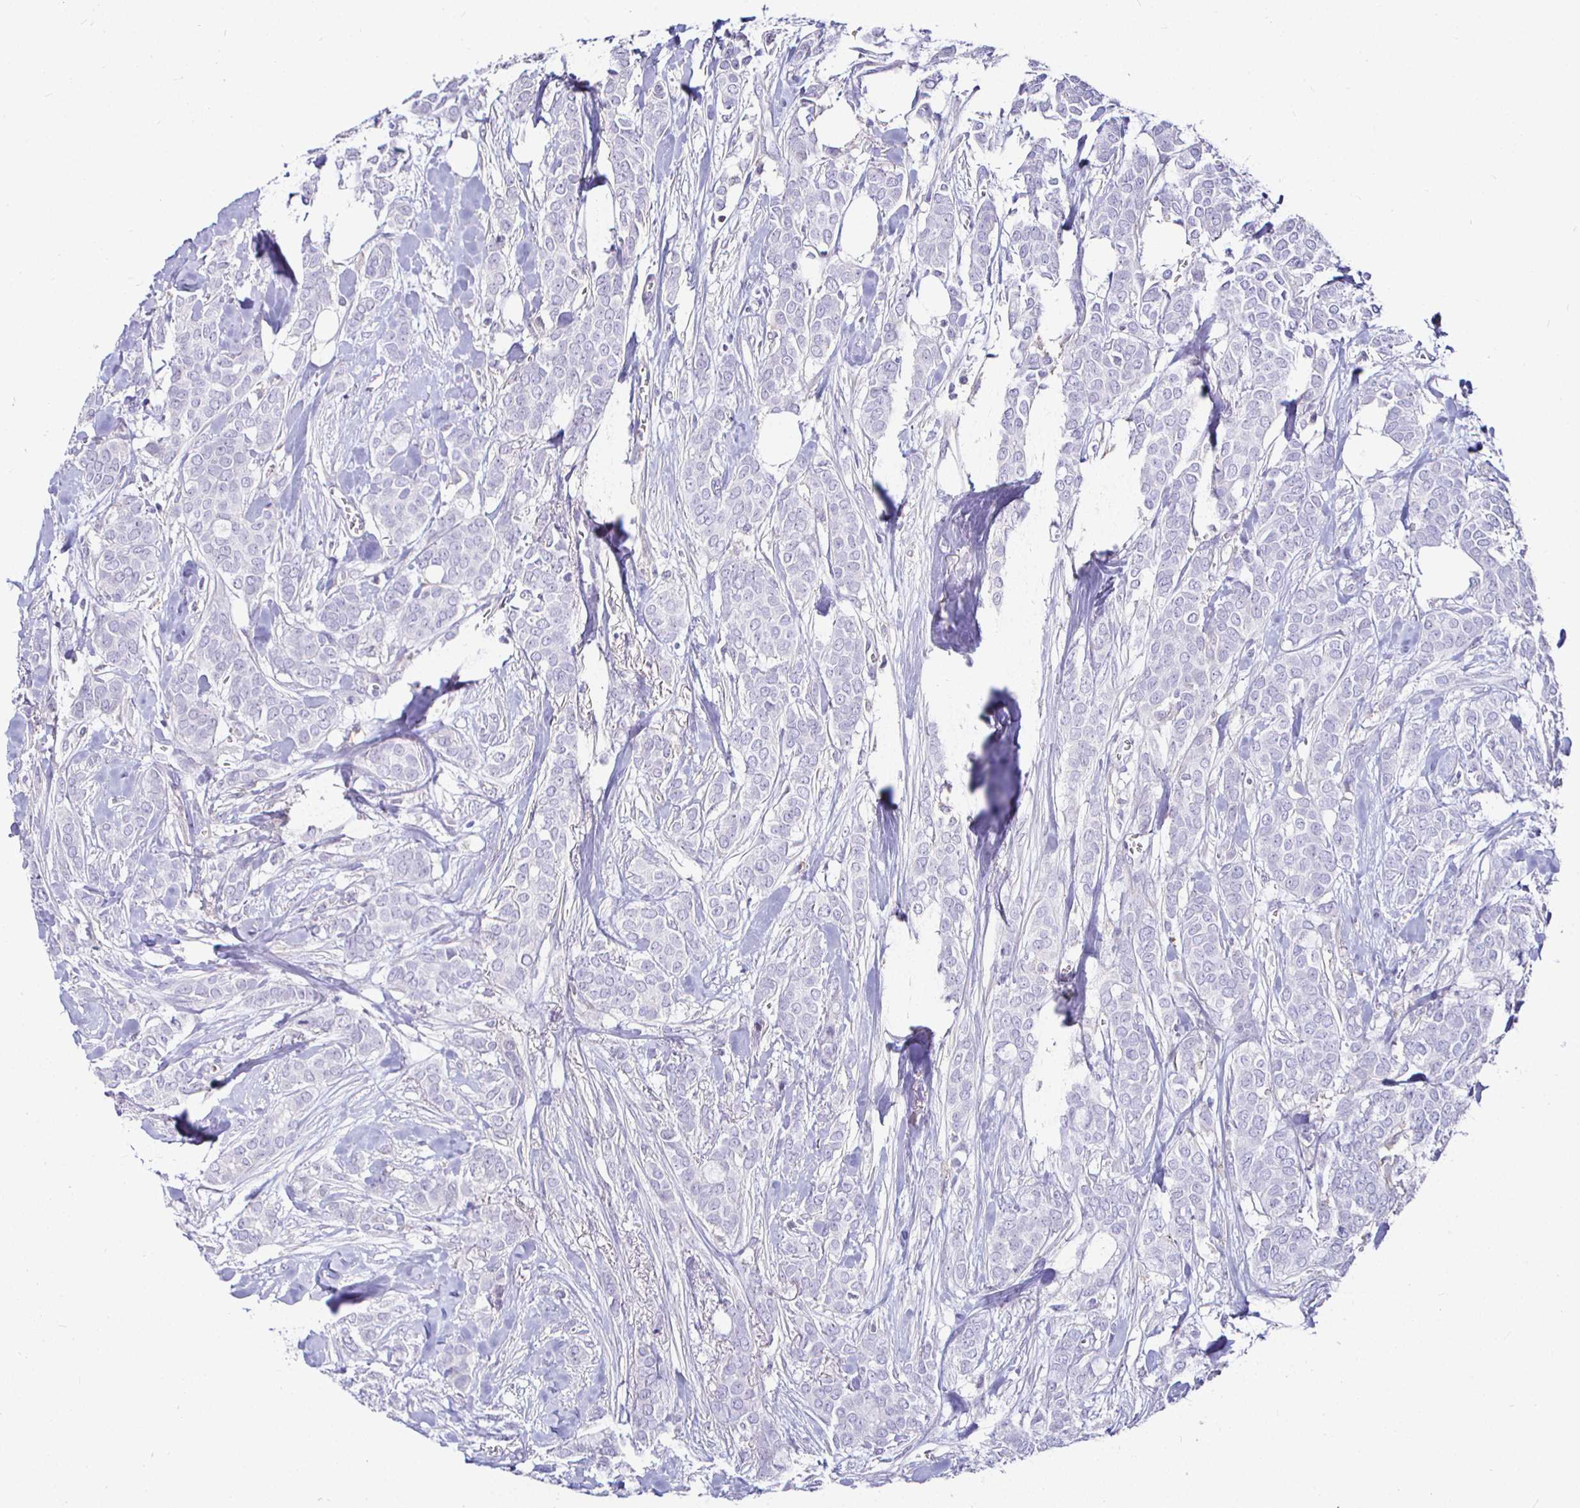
{"staining": {"intensity": "negative", "quantity": "none", "location": "none"}, "tissue": "breast cancer", "cell_type": "Tumor cells", "image_type": "cancer", "snomed": [{"axis": "morphology", "description": "Duct carcinoma"}, {"axis": "topography", "description": "Breast"}], "caption": "A high-resolution image shows immunohistochemistry staining of breast cancer, which exhibits no significant staining in tumor cells.", "gene": "SIRPA", "patient": {"sex": "female", "age": 84}}